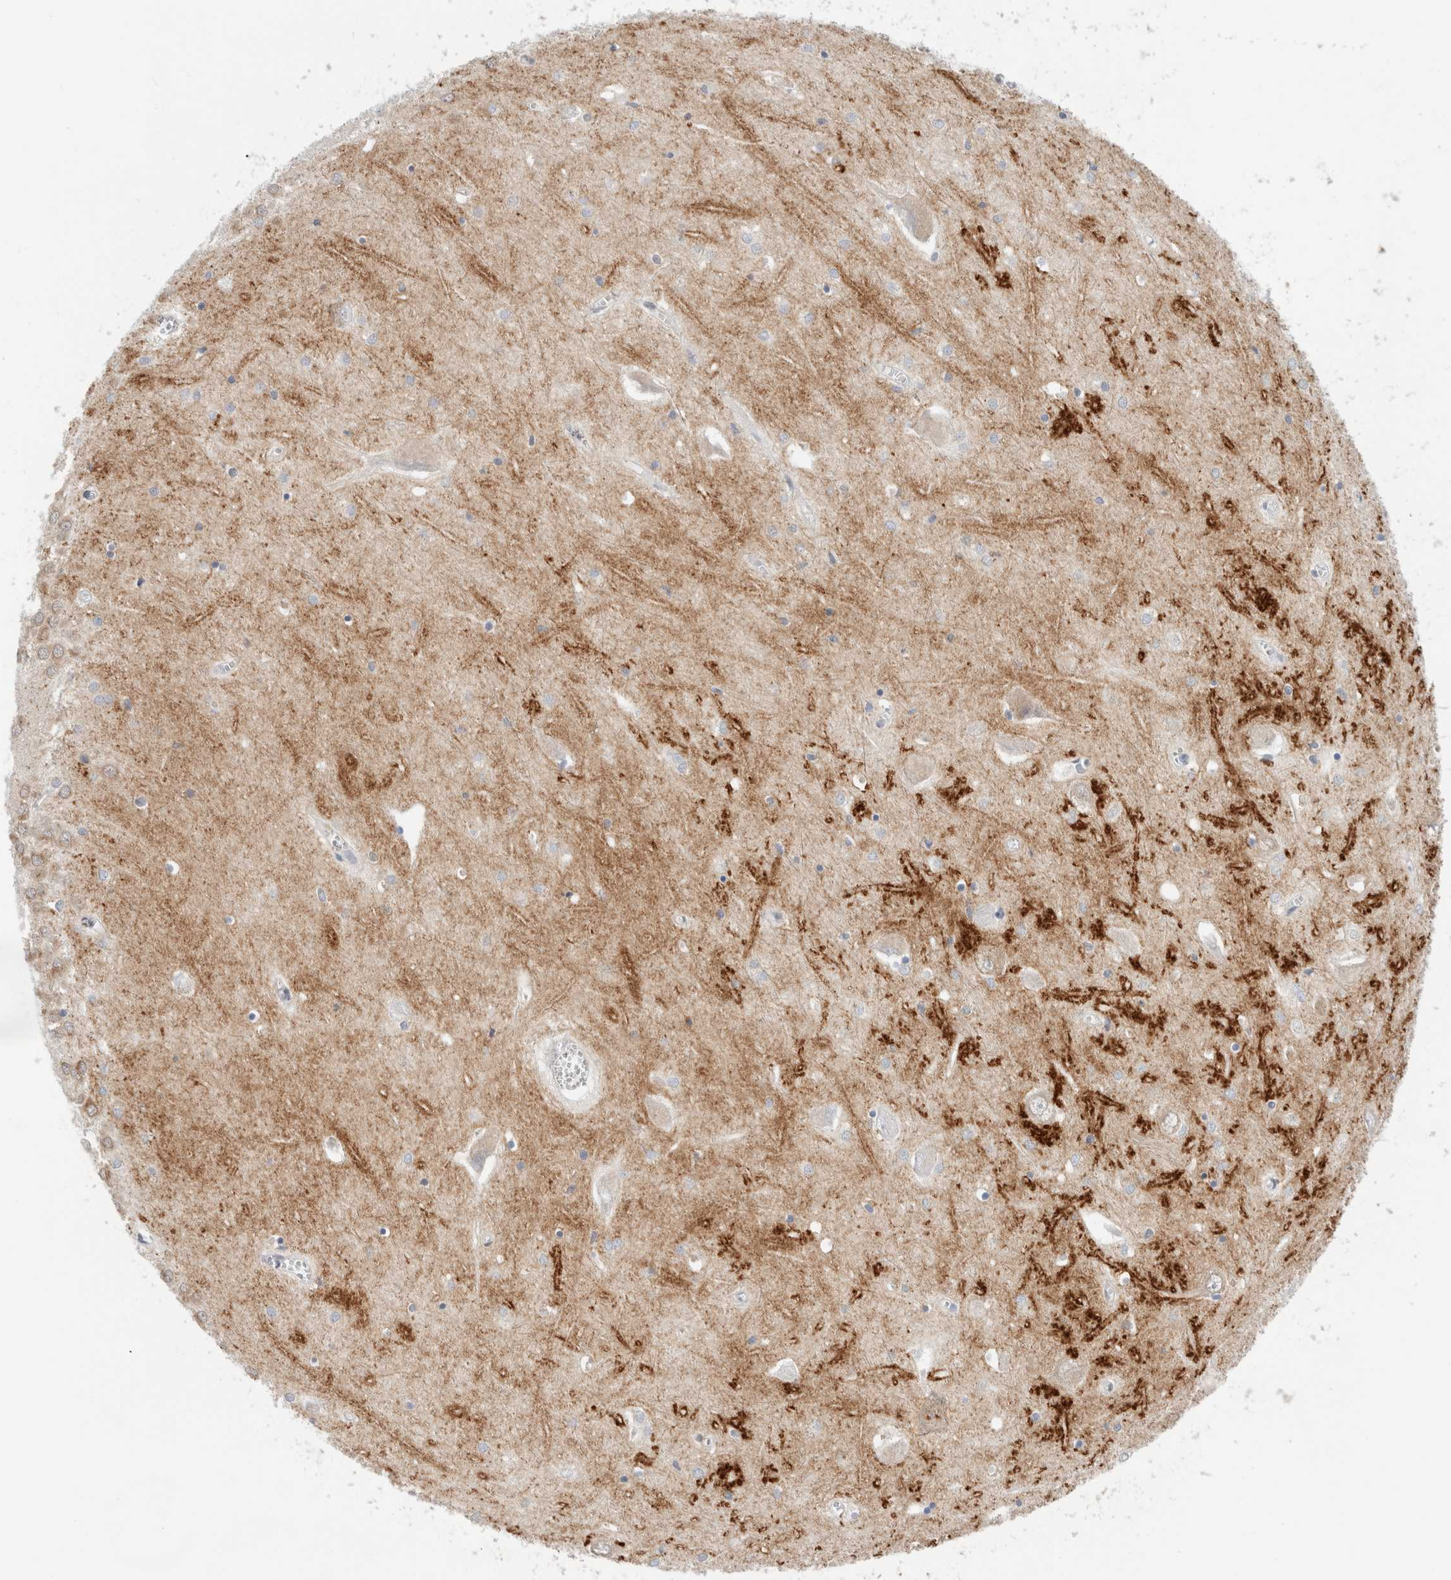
{"staining": {"intensity": "negative", "quantity": "none", "location": "none"}, "tissue": "hippocampus", "cell_type": "Glial cells", "image_type": "normal", "snomed": [{"axis": "morphology", "description": "Normal tissue, NOS"}, {"axis": "topography", "description": "Hippocampus"}], "caption": "DAB immunohistochemical staining of unremarkable hippocampus displays no significant expression in glial cells. Brightfield microscopy of IHC stained with DAB (3,3'-diaminobenzidine) (brown) and hematoxylin (blue), captured at high magnification.", "gene": "HCN3", "patient": {"sex": "male", "age": 70}}